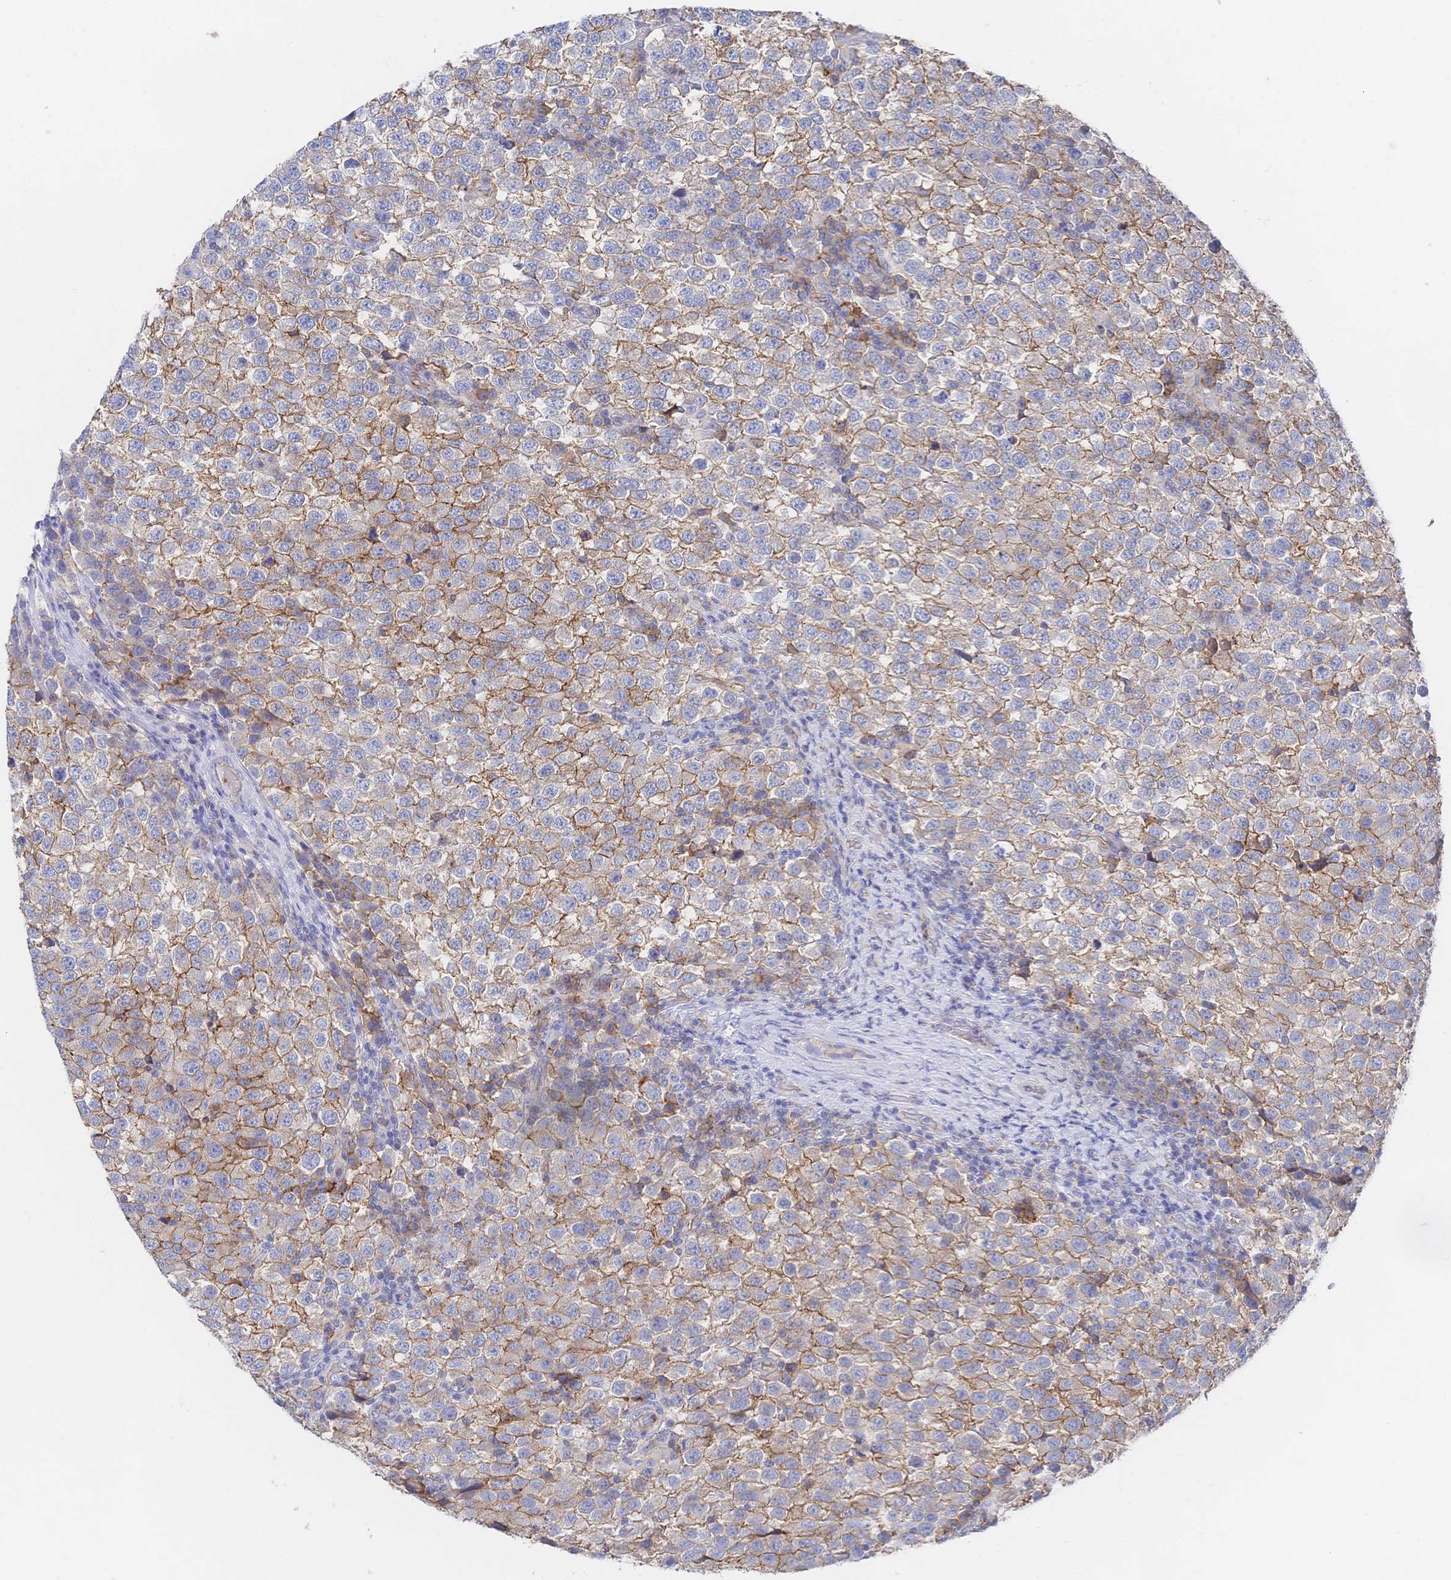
{"staining": {"intensity": "moderate", "quantity": "25%-75%", "location": "cytoplasmic/membranous"}, "tissue": "testis cancer", "cell_type": "Tumor cells", "image_type": "cancer", "snomed": [{"axis": "morphology", "description": "Seminoma, NOS"}, {"axis": "topography", "description": "Testis"}], "caption": "Tumor cells show medium levels of moderate cytoplasmic/membranous positivity in approximately 25%-75% of cells in human testis seminoma.", "gene": "F11R", "patient": {"sex": "male", "age": 34}}